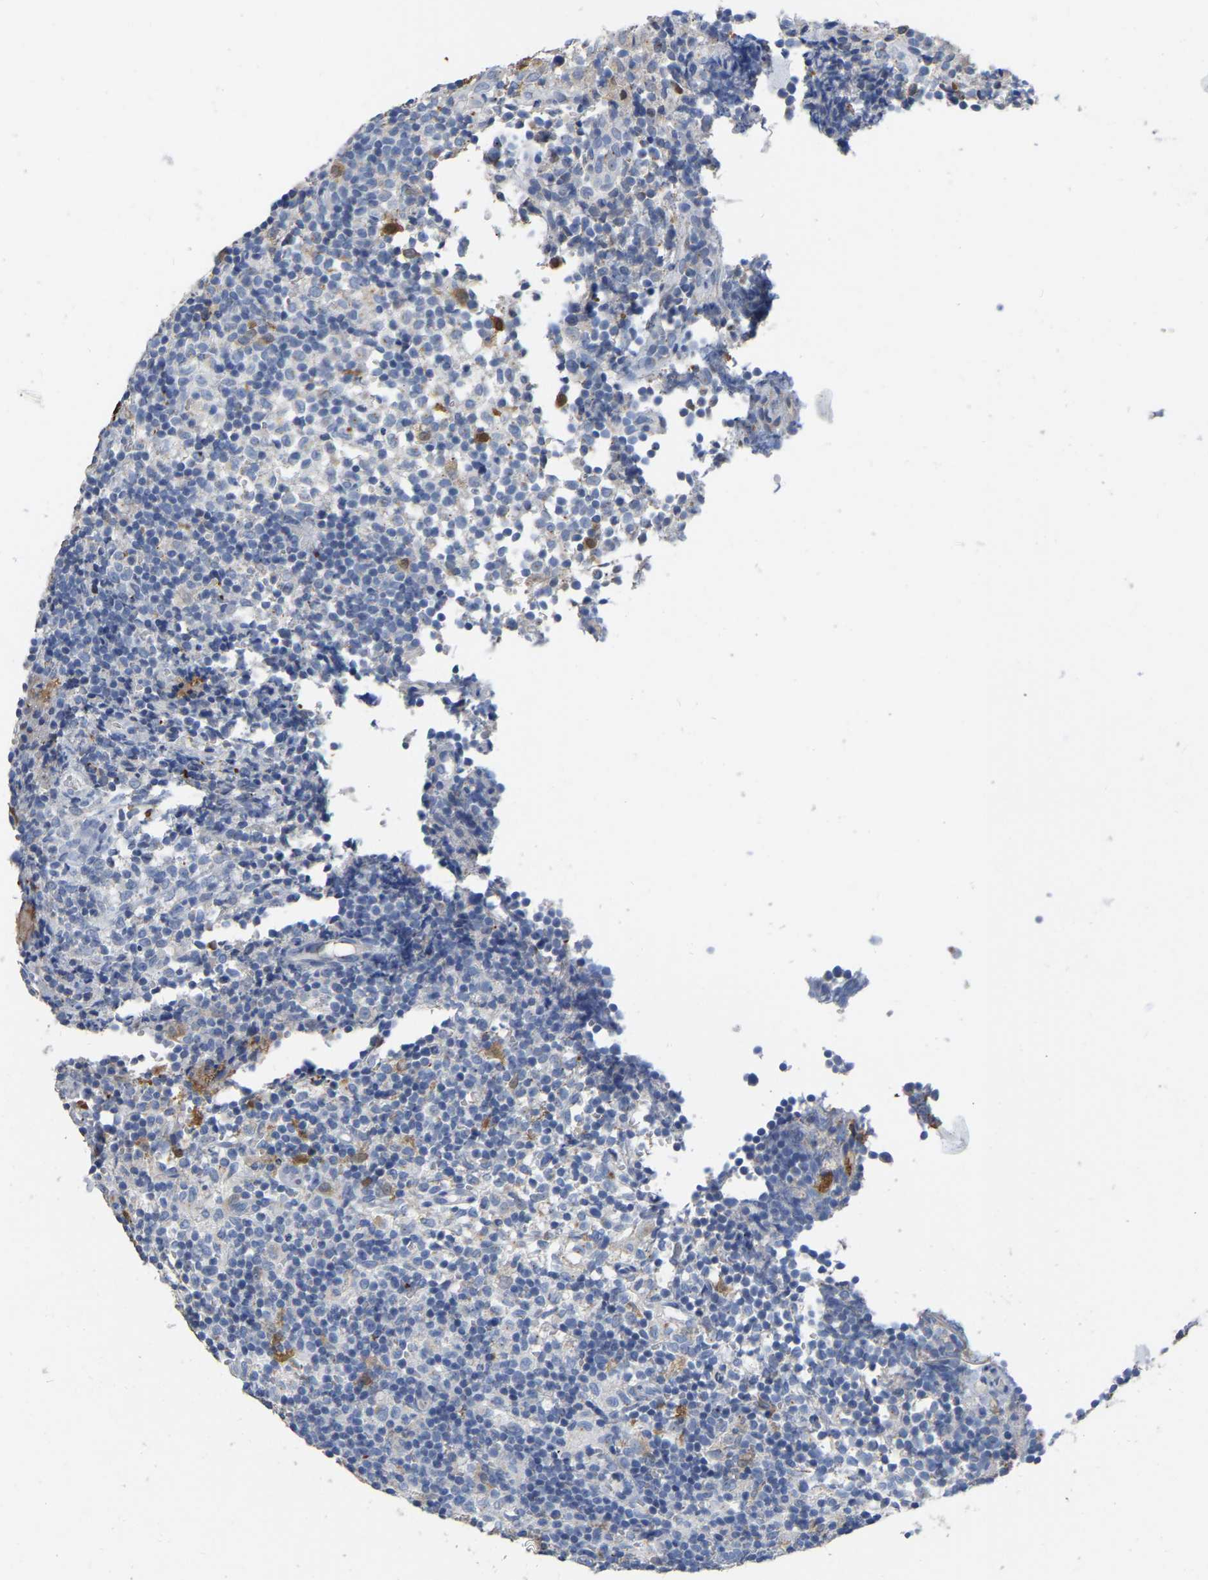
{"staining": {"intensity": "negative", "quantity": "none", "location": "none"}, "tissue": "lymph node", "cell_type": "Germinal center cells", "image_type": "normal", "snomed": [{"axis": "morphology", "description": "Normal tissue, NOS"}, {"axis": "morphology", "description": "Inflammation, NOS"}, {"axis": "topography", "description": "Lymph node"}], "caption": "IHC image of benign lymph node: lymph node stained with DAB reveals no significant protein positivity in germinal center cells.", "gene": "ULBP2", "patient": {"sex": "male", "age": 55}}